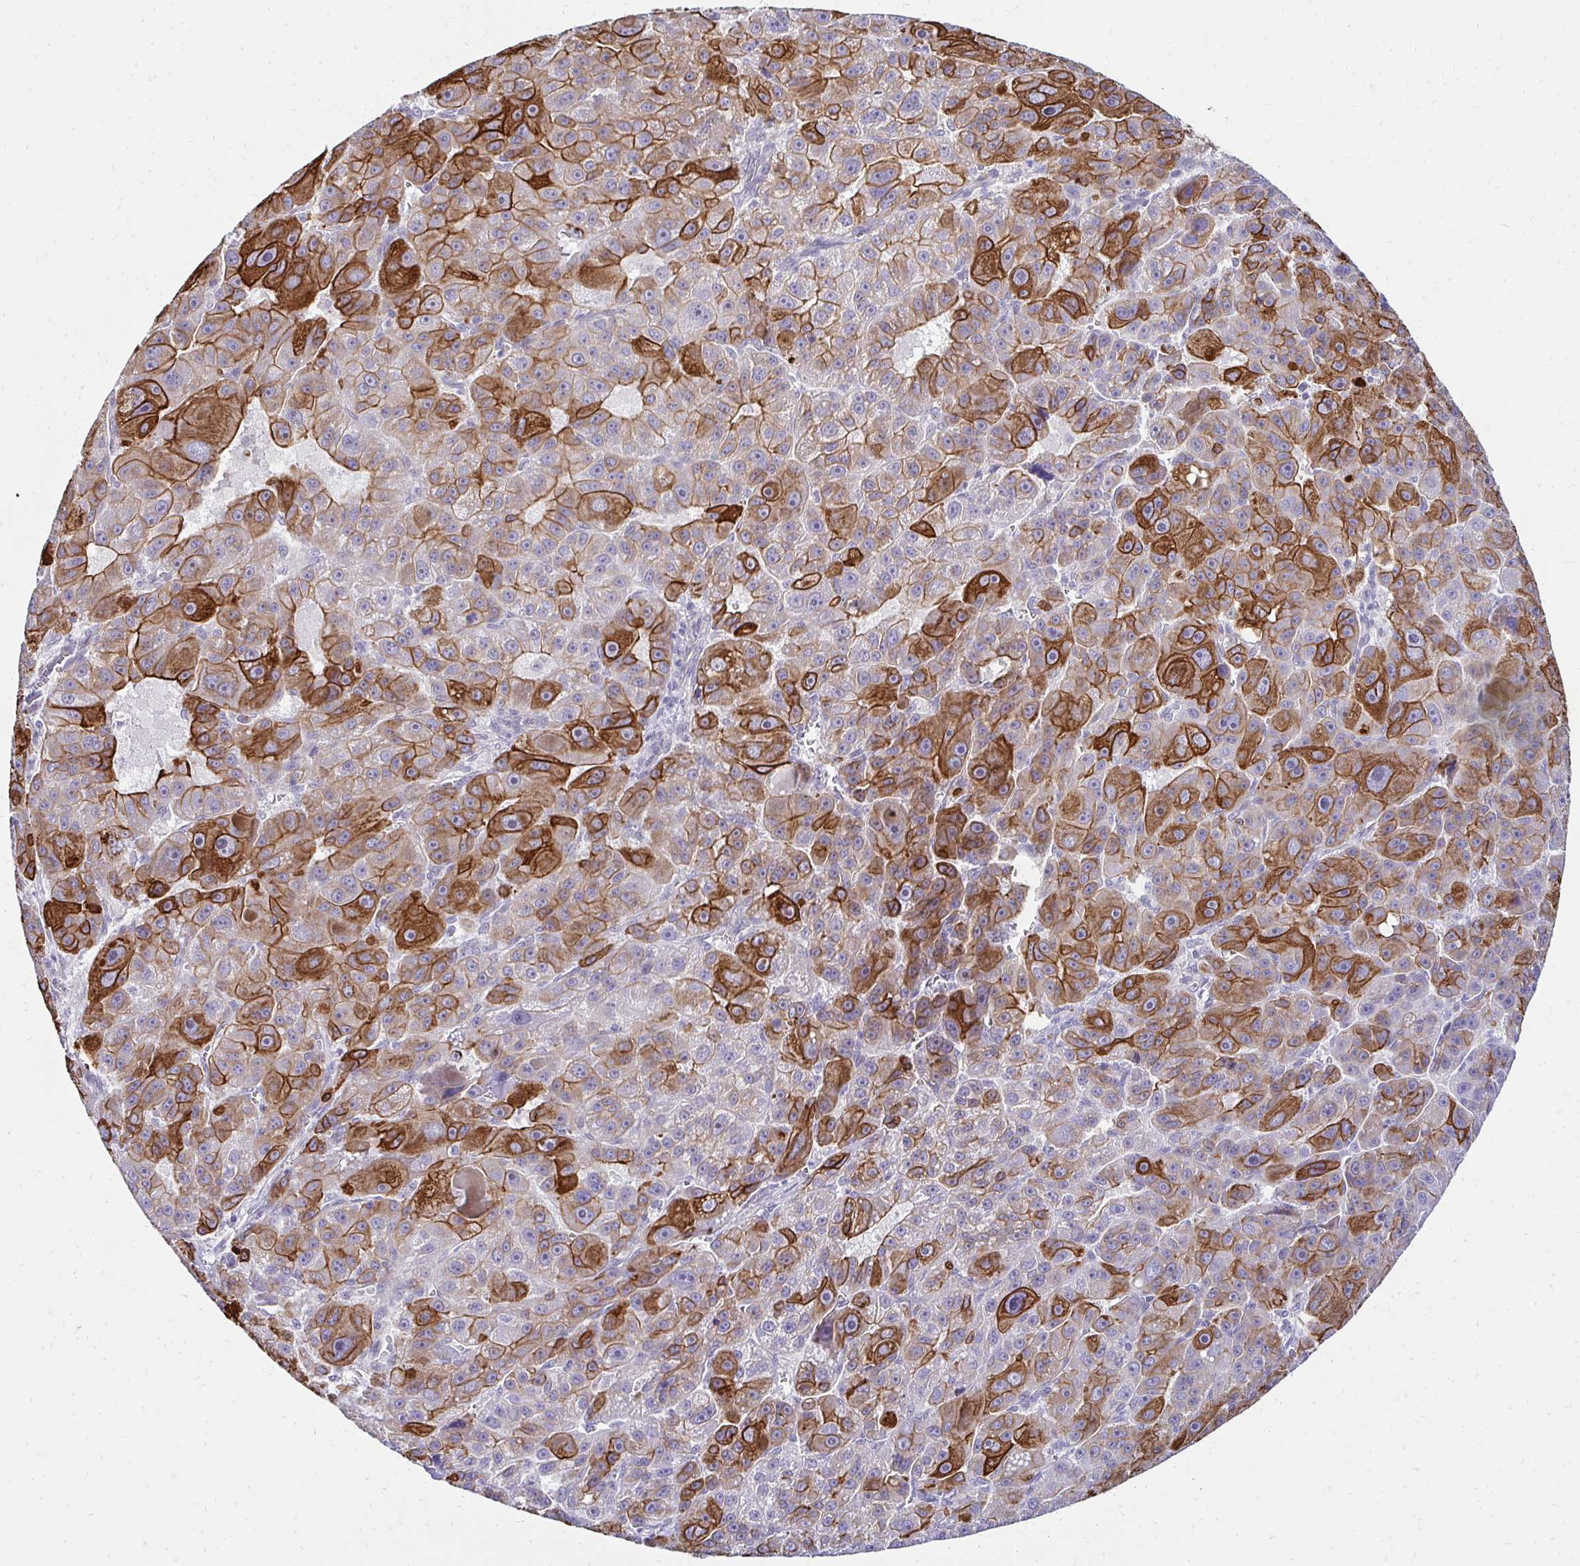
{"staining": {"intensity": "strong", "quantity": "25%-75%", "location": "cytoplasmic/membranous"}, "tissue": "liver cancer", "cell_type": "Tumor cells", "image_type": "cancer", "snomed": [{"axis": "morphology", "description": "Carcinoma, Hepatocellular, NOS"}, {"axis": "topography", "description": "Liver"}], "caption": "About 25%-75% of tumor cells in liver cancer display strong cytoplasmic/membranous protein staining as visualized by brown immunohistochemical staining.", "gene": "C1QTNF2", "patient": {"sex": "male", "age": 76}}